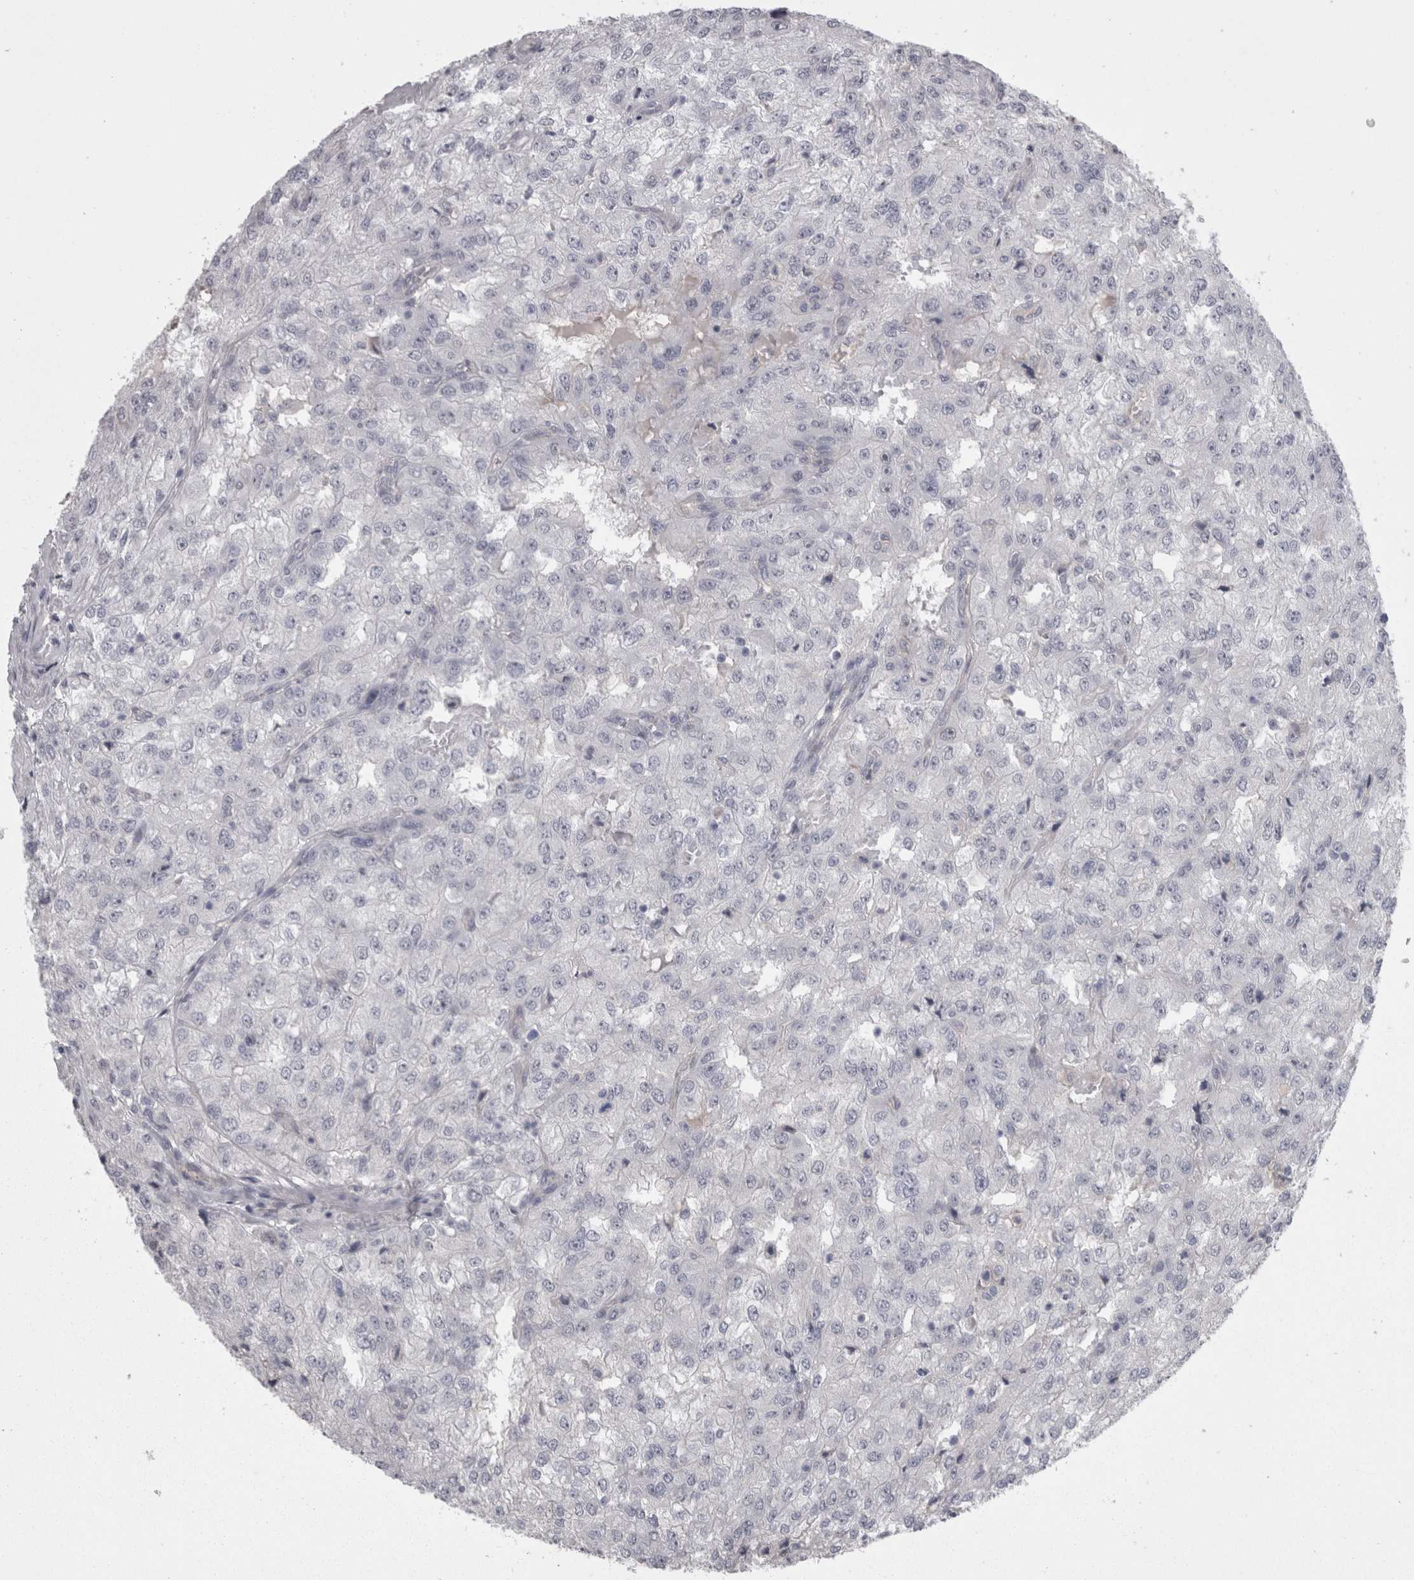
{"staining": {"intensity": "negative", "quantity": "none", "location": "none"}, "tissue": "renal cancer", "cell_type": "Tumor cells", "image_type": "cancer", "snomed": [{"axis": "morphology", "description": "Adenocarcinoma, NOS"}, {"axis": "topography", "description": "Kidney"}], "caption": "Tumor cells show no significant positivity in renal adenocarcinoma.", "gene": "C1orf54", "patient": {"sex": "female", "age": 54}}